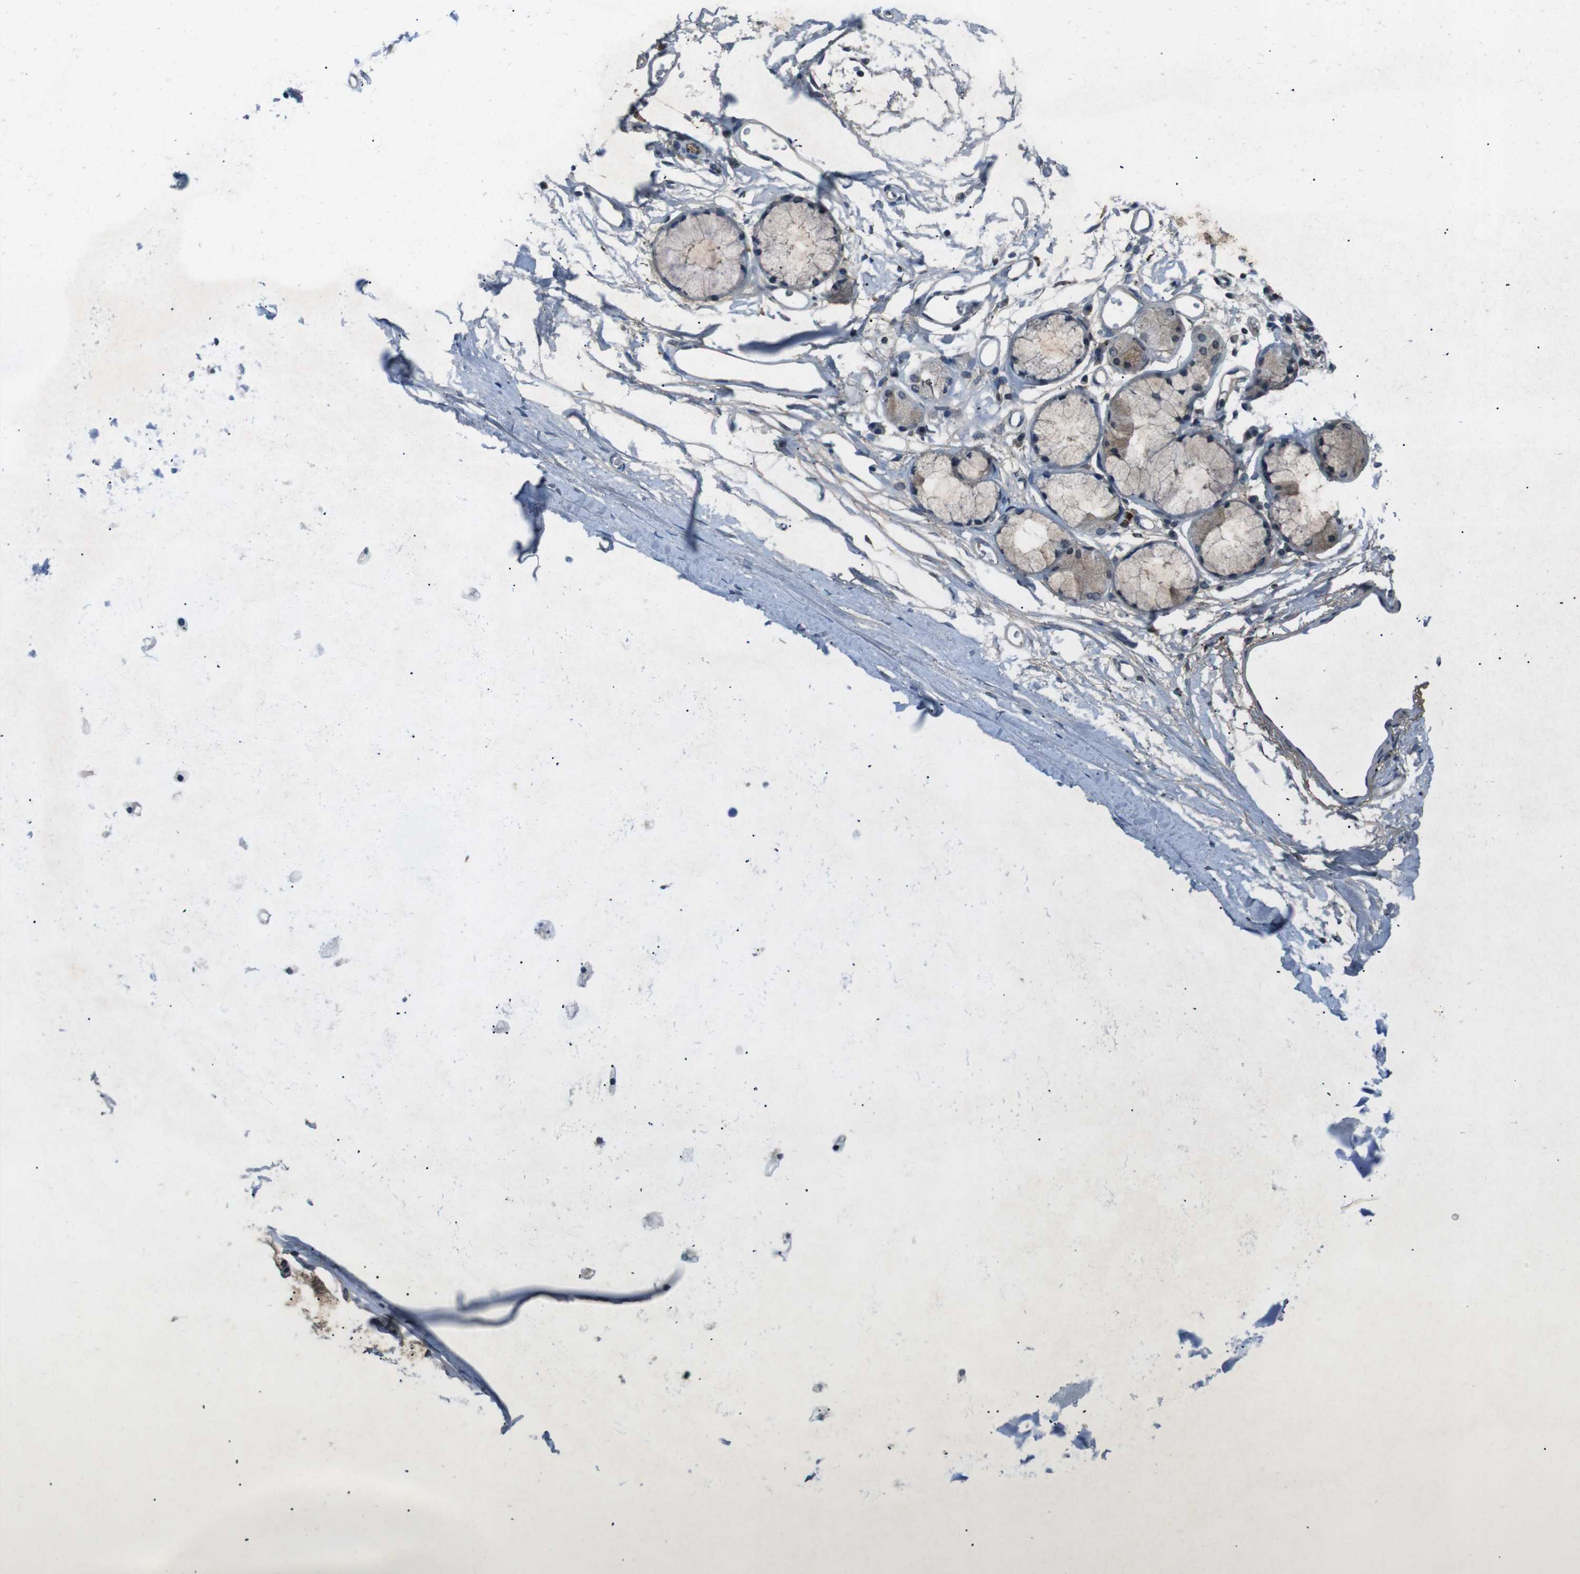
{"staining": {"intensity": "weak", "quantity": ">75%", "location": "cytoplasmic/membranous"}, "tissue": "adipose tissue", "cell_type": "Adipocytes", "image_type": "normal", "snomed": [{"axis": "morphology", "description": "Normal tissue, NOS"}, {"axis": "topography", "description": "Bronchus"}], "caption": "Protein expression analysis of unremarkable adipose tissue shows weak cytoplasmic/membranous positivity in about >75% of adipocytes.", "gene": "UGT1A6", "patient": {"sex": "female", "age": 73}}